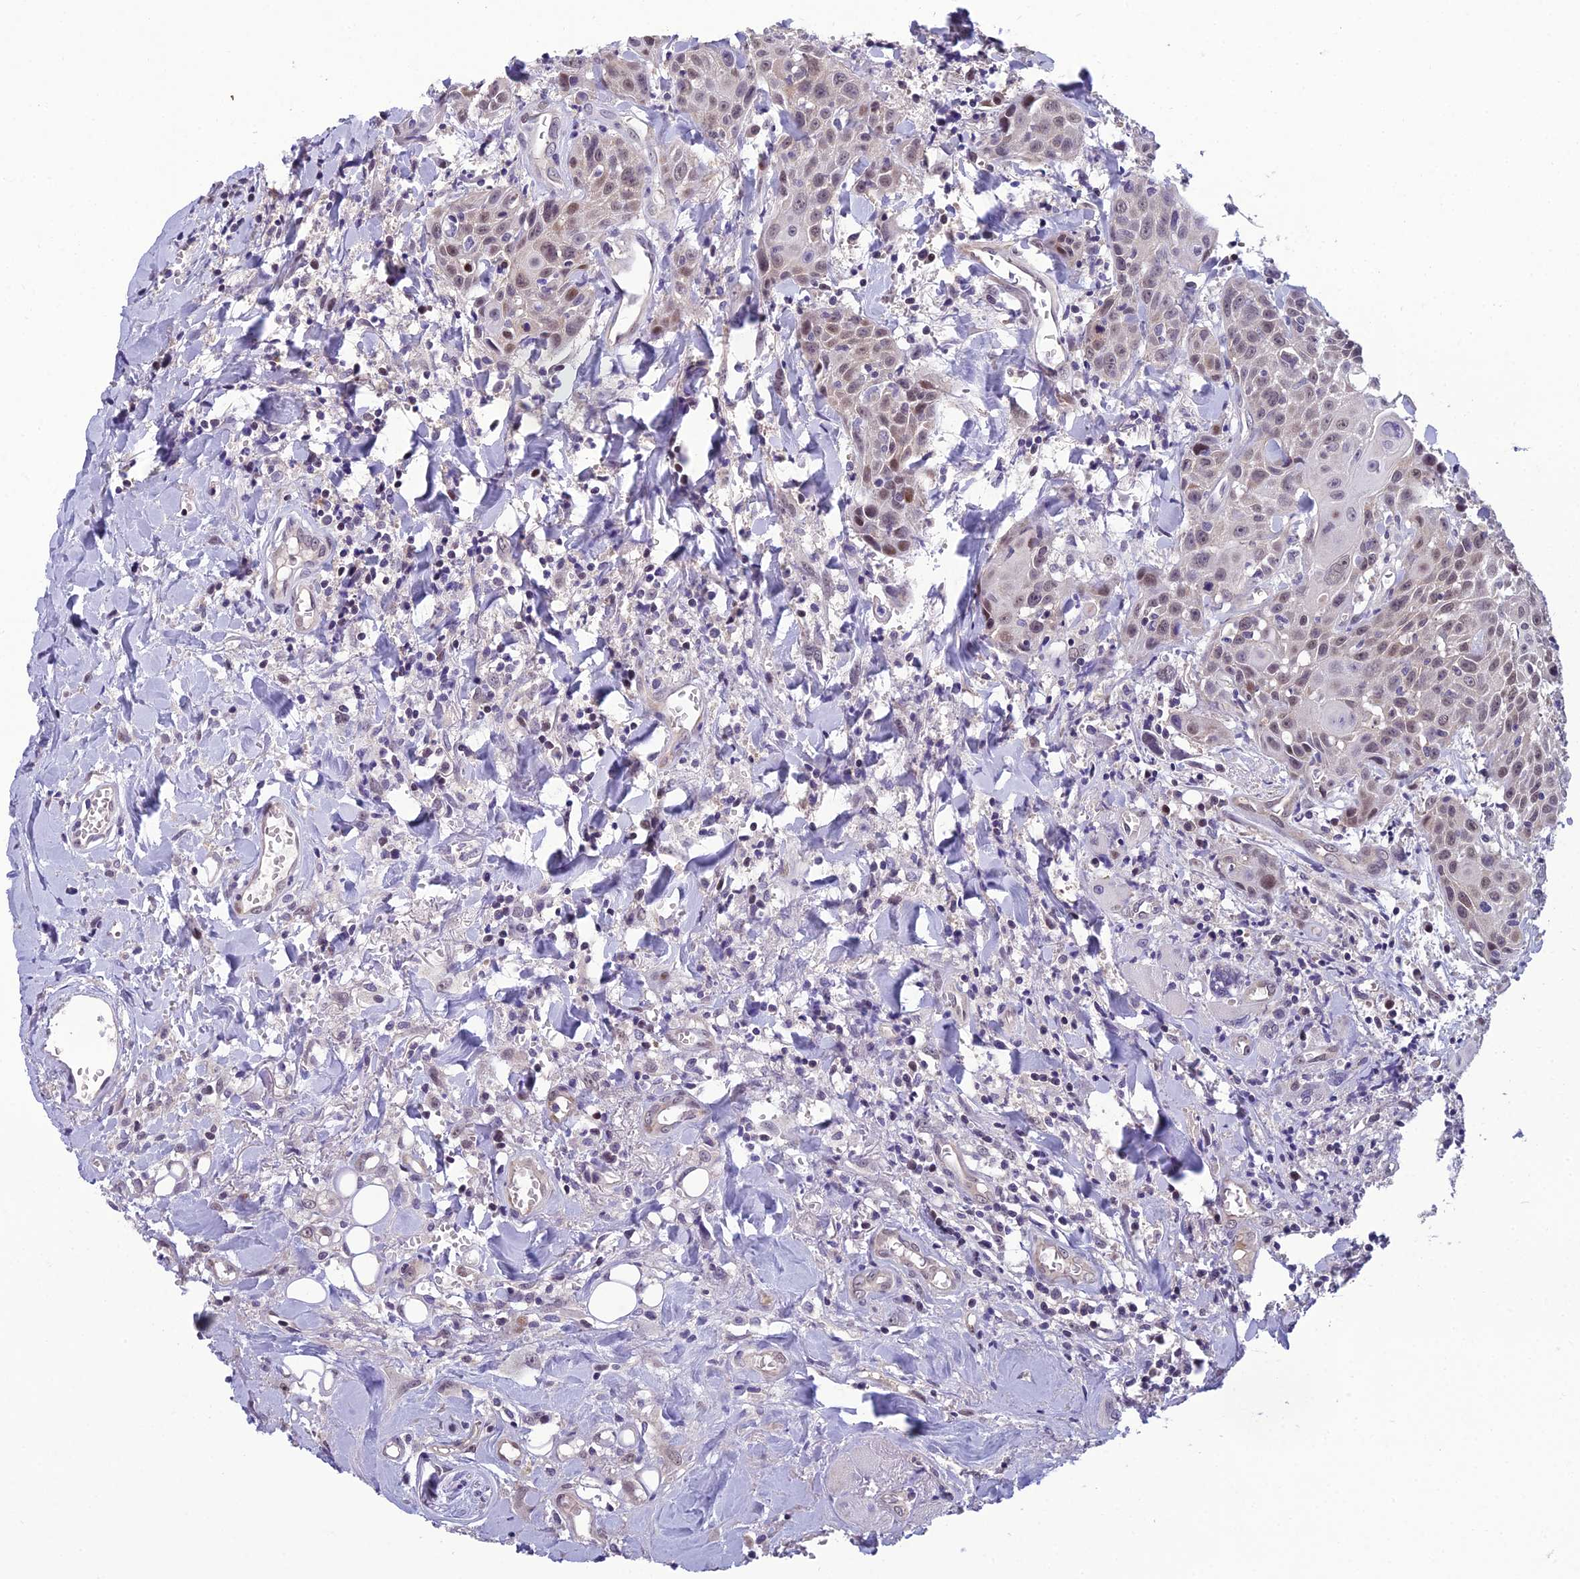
{"staining": {"intensity": "weak", "quantity": ">75%", "location": "nuclear"}, "tissue": "head and neck cancer", "cell_type": "Tumor cells", "image_type": "cancer", "snomed": [{"axis": "morphology", "description": "Squamous cell carcinoma, NOS"}, {"axis": "topography", "description": "Oral tissue"}, {"axis": "topography", "description": "Head-Neck"}], "caption": "Head and neck cancer stained with DAB (3,3'-diaminobenzidine) immunohistochemistry (IHC) demonstrates low levels of weak nuclear staining in approximately >75% of tumor cells.", "gene": "GRWD1", "patient": {"sex": "female", "age": 82}}